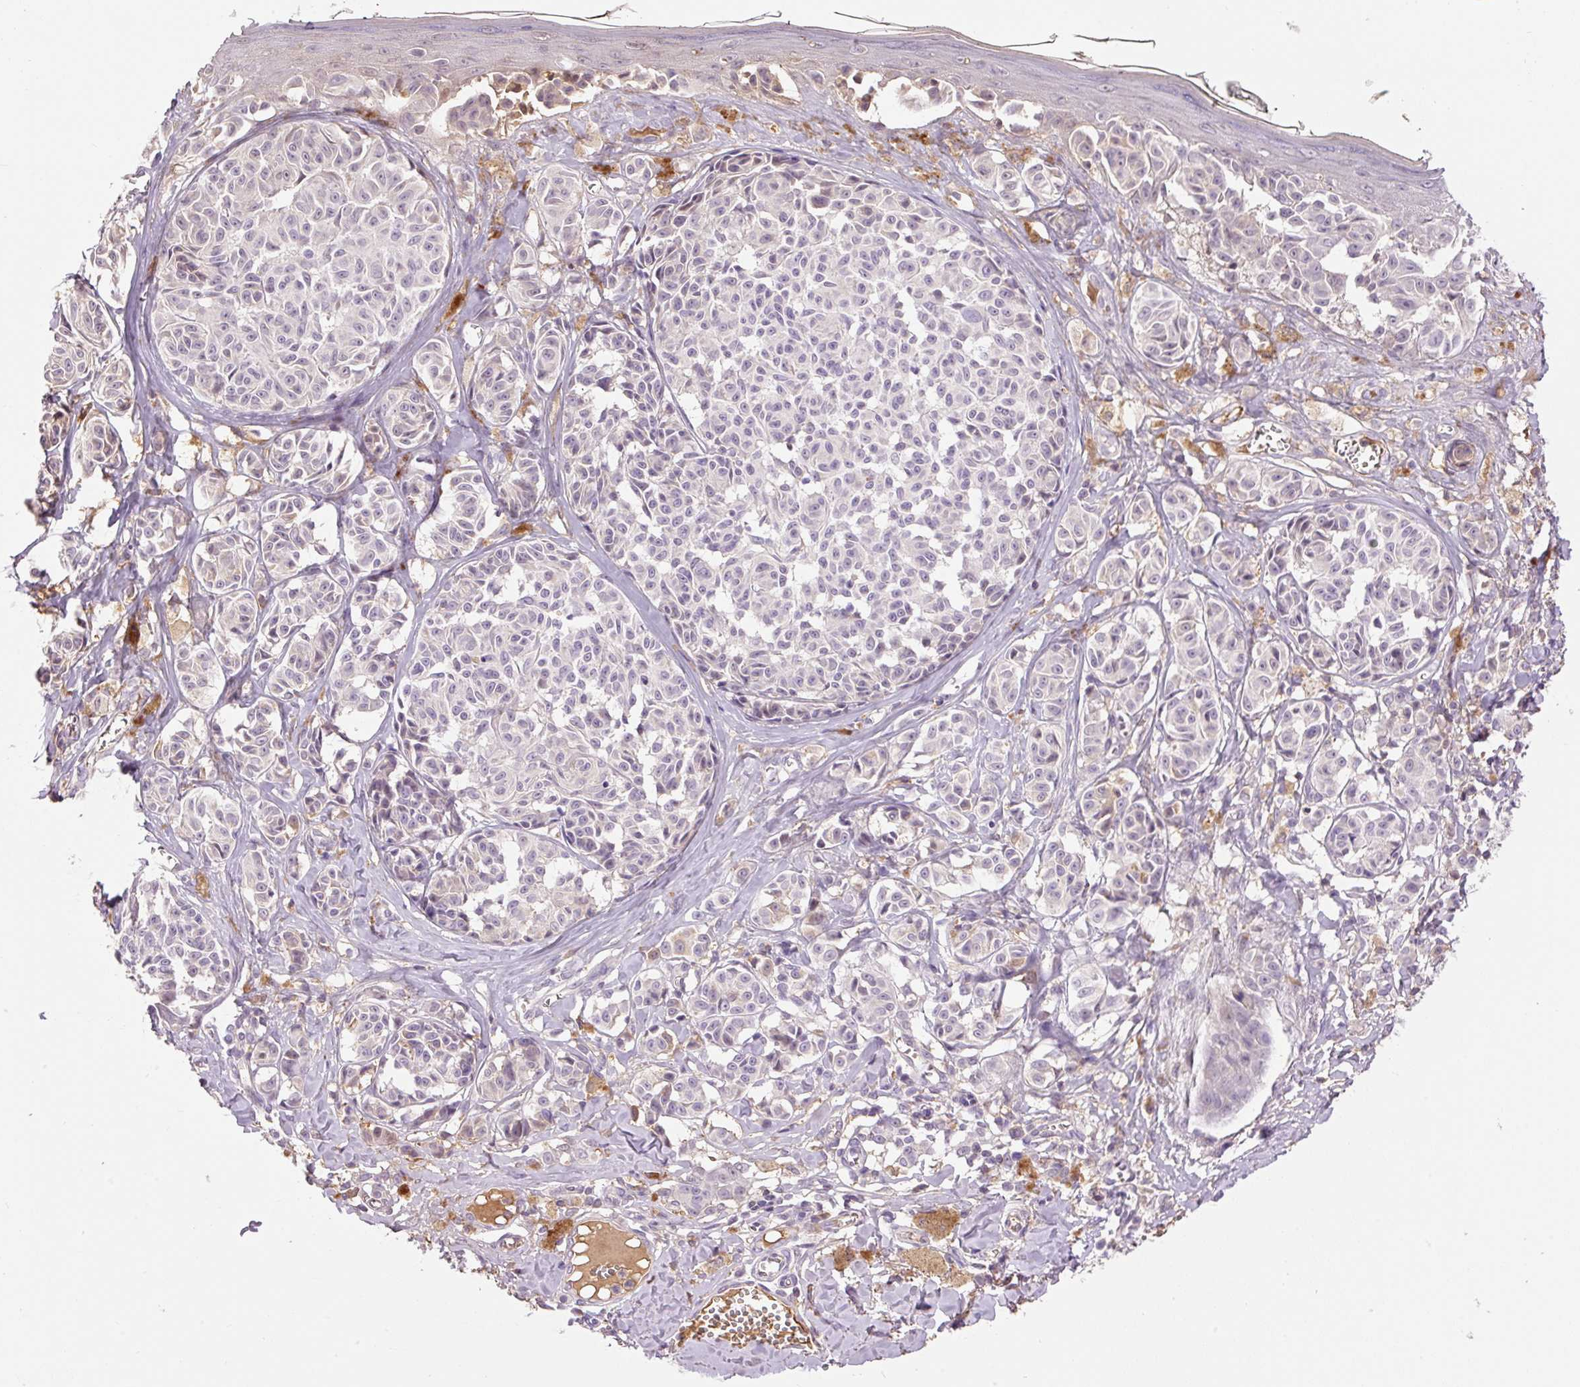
{"staining": {"intensity": "negative", "quantity": "none", "location": "none"}, "tissue": "melanoma", "cell_type": "Tumor cells", "image_type": "cancer", "snomed": [{"axis": "morphology", "description": "Malignant melanoma, NOS"}, {"axis": "topography", "description": "Skin"}], "caption": "DAB immunohistochemical staining of malignant melanoma shows no significant expression in tumor cells.", "gene": "CMTM8", "patient": {"sex": "female", "age": 43}}